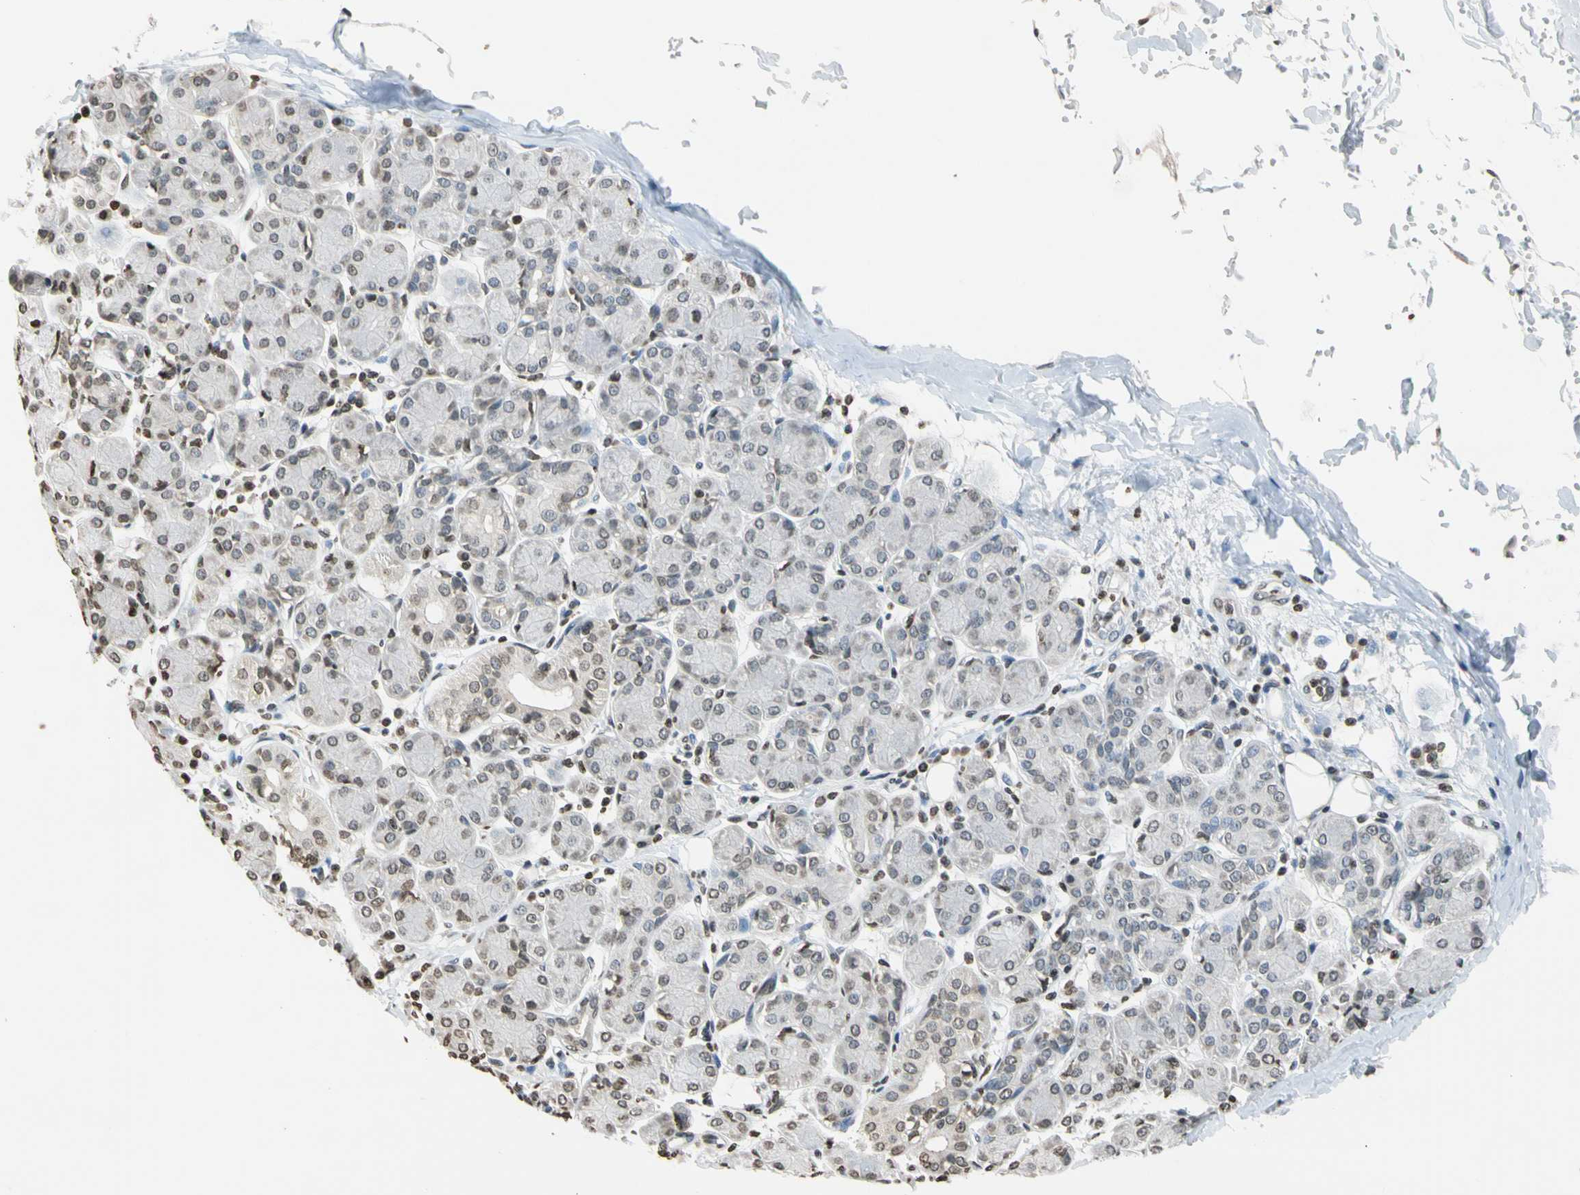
{"staining": {"intensity": "weak", "quantity": "25%-75%", "location": "cytoplasmic/membranous,nuclear"}, "tissue": "salivary gland", "cell_type": "Glandular cells", "image_type": "normal", "snomed": [{"axis": "morphology", "description": "Normal tissue, NOS"}, {"axis": "morphology", "description": "Inflammation, NOS"}, {"axis": "topography", "description": "Lymph node"}, {"axis": "topography", "description": "Salivary gland"}], "caption": "A photomicrograph of salivary gland stained for a protein displays weak cytoplasmic/membranous,nuclear brown staining in glandular cells.", "gene": "GPX4", "patient": {"sex": "male", "age": 3}}